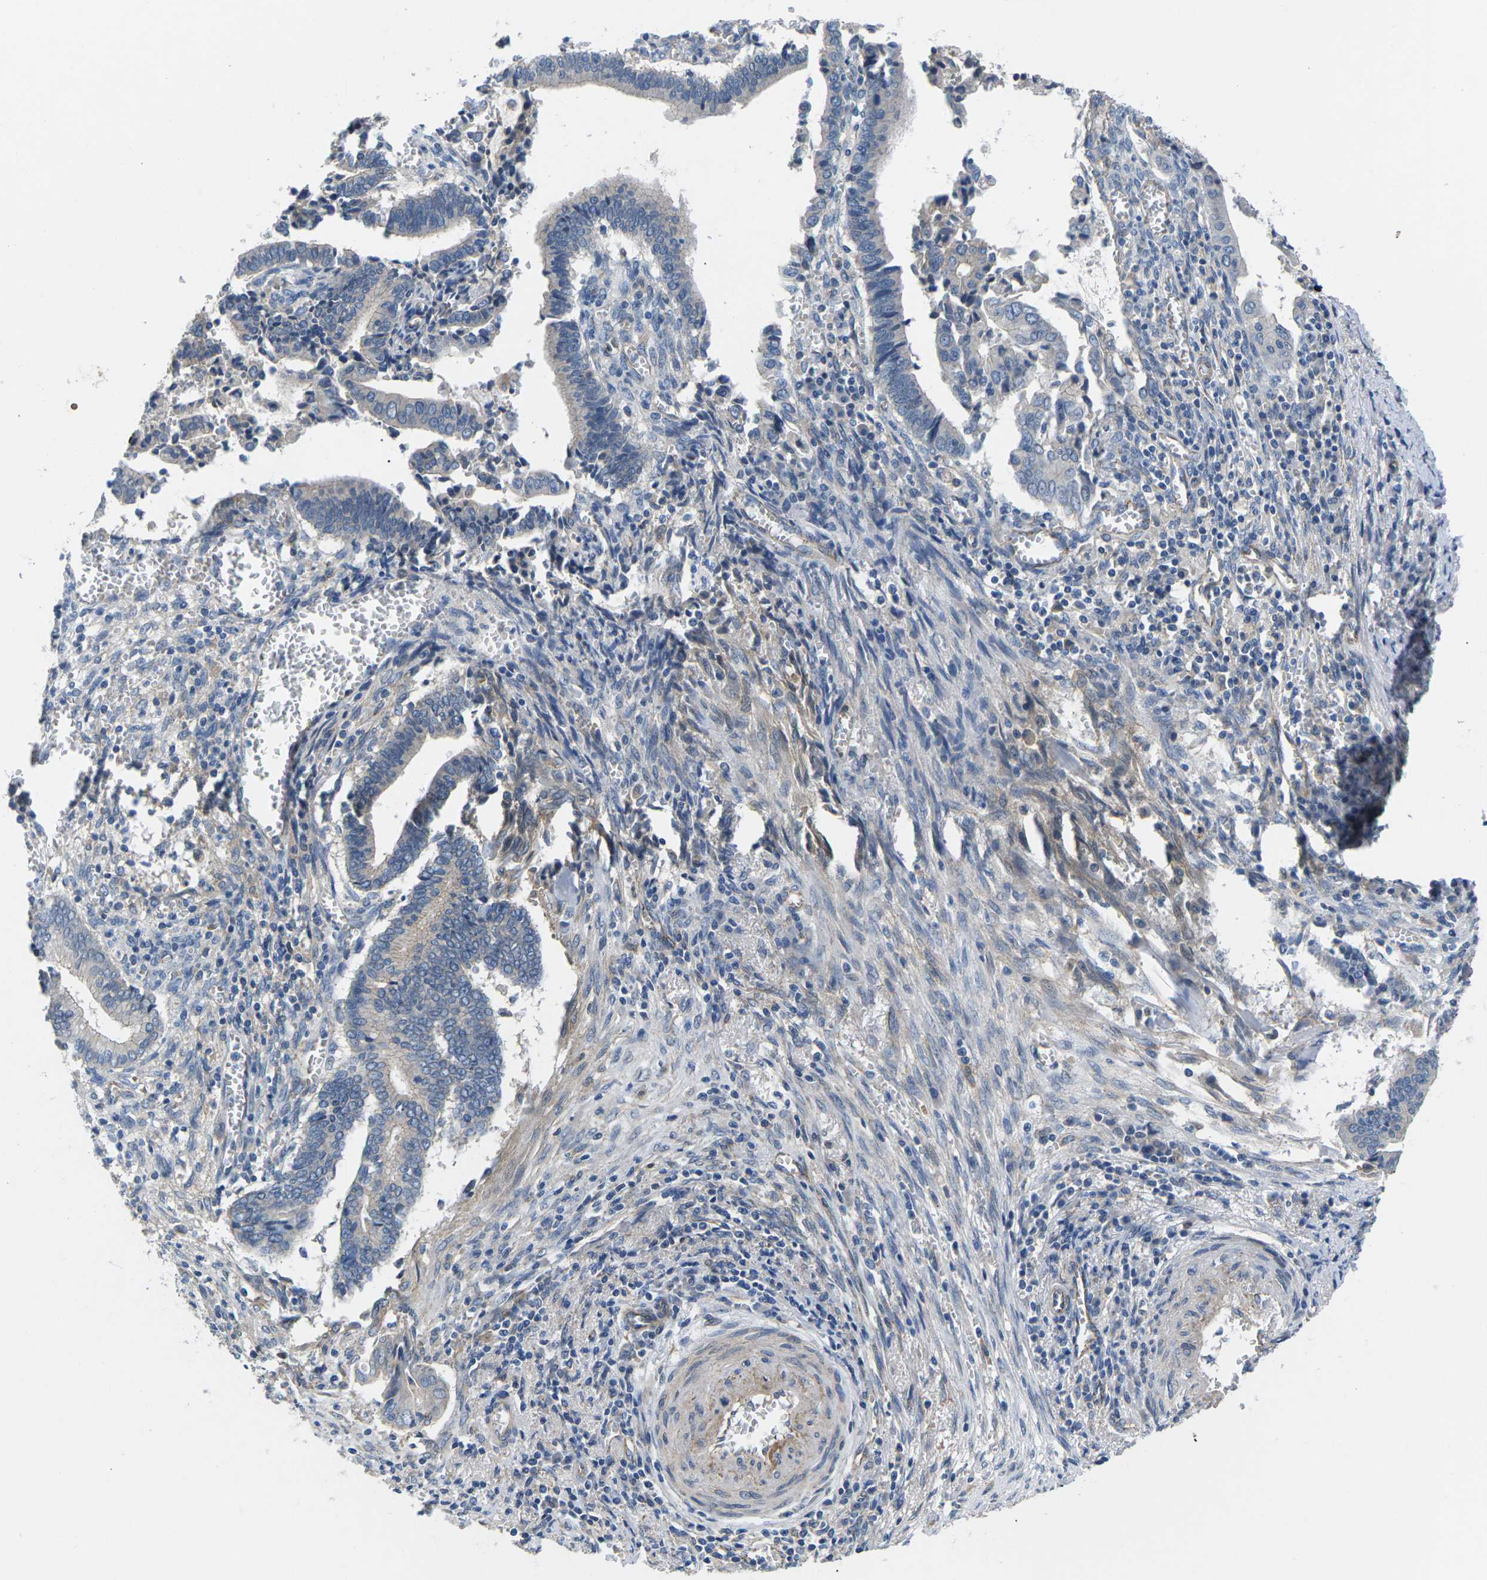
{"staining": {"intensity": "negative", "quantity": "none", "location": "none"}, "tissue": "cervical cancer", "cell_type": "Tumor cells", "image_type": "cancer", "snomed": [{"axis": "morphology", "description": "Adenocarcinoma, NOS"}, {"axis": "topography", "description": "Cervix"}], "caption": "Immunohistochemistry histopathology image of neoplastic tissue: human cervical cancer stained with DAB (3,3'-diaminobenzidine) displays no significant protein expression in tumor cells. (Brightfield microscopy of DAB IHC at high magnification).", "gene": "CTNND1", "patient": {"sex": "female", "age": 44}}